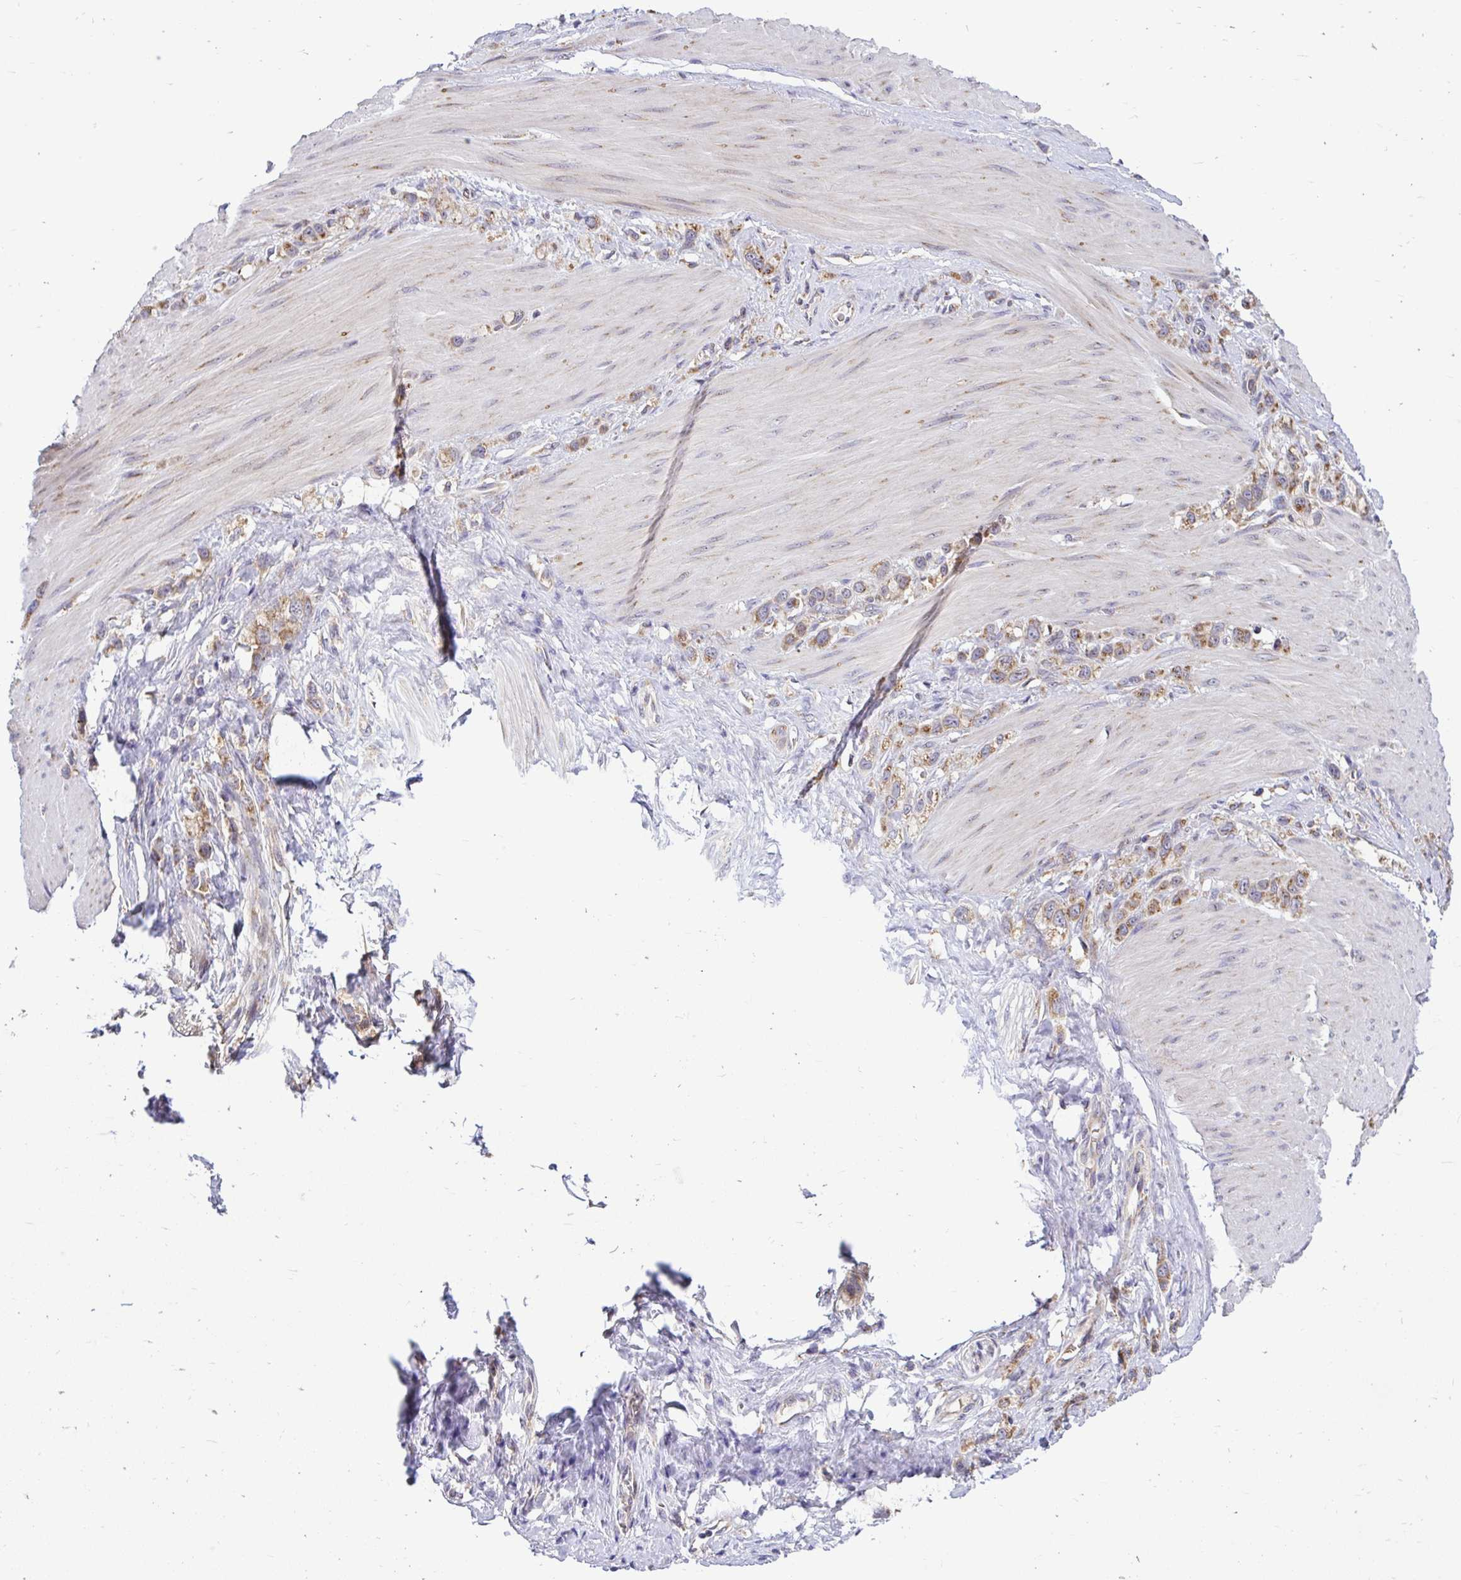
{"staining": {"intensity": "moderate", "quantity": ">75%", "location": "cytoplasmic/membranous"}, "tissue": "stomach cancer", "cell_type": "Tumor cells", "image_type": "cancer", "snomed": [{"axis": "morphology", "description": "Adenocarcinoma, NOS"}, {"axis": "topography", "description": "Stomach"}], "caption": "The image reveals a brown stain indicating the presence of a protein in the cytoplasmic/membranous of tumor cells in stomach cancer (adenocarcinoma). (DAB (3,3'-diaminobenzidine) IHC with brightfield microscopy, high magnification).", "gene": "VTI1B", "patient": {"sex": "female", "age": 65}}